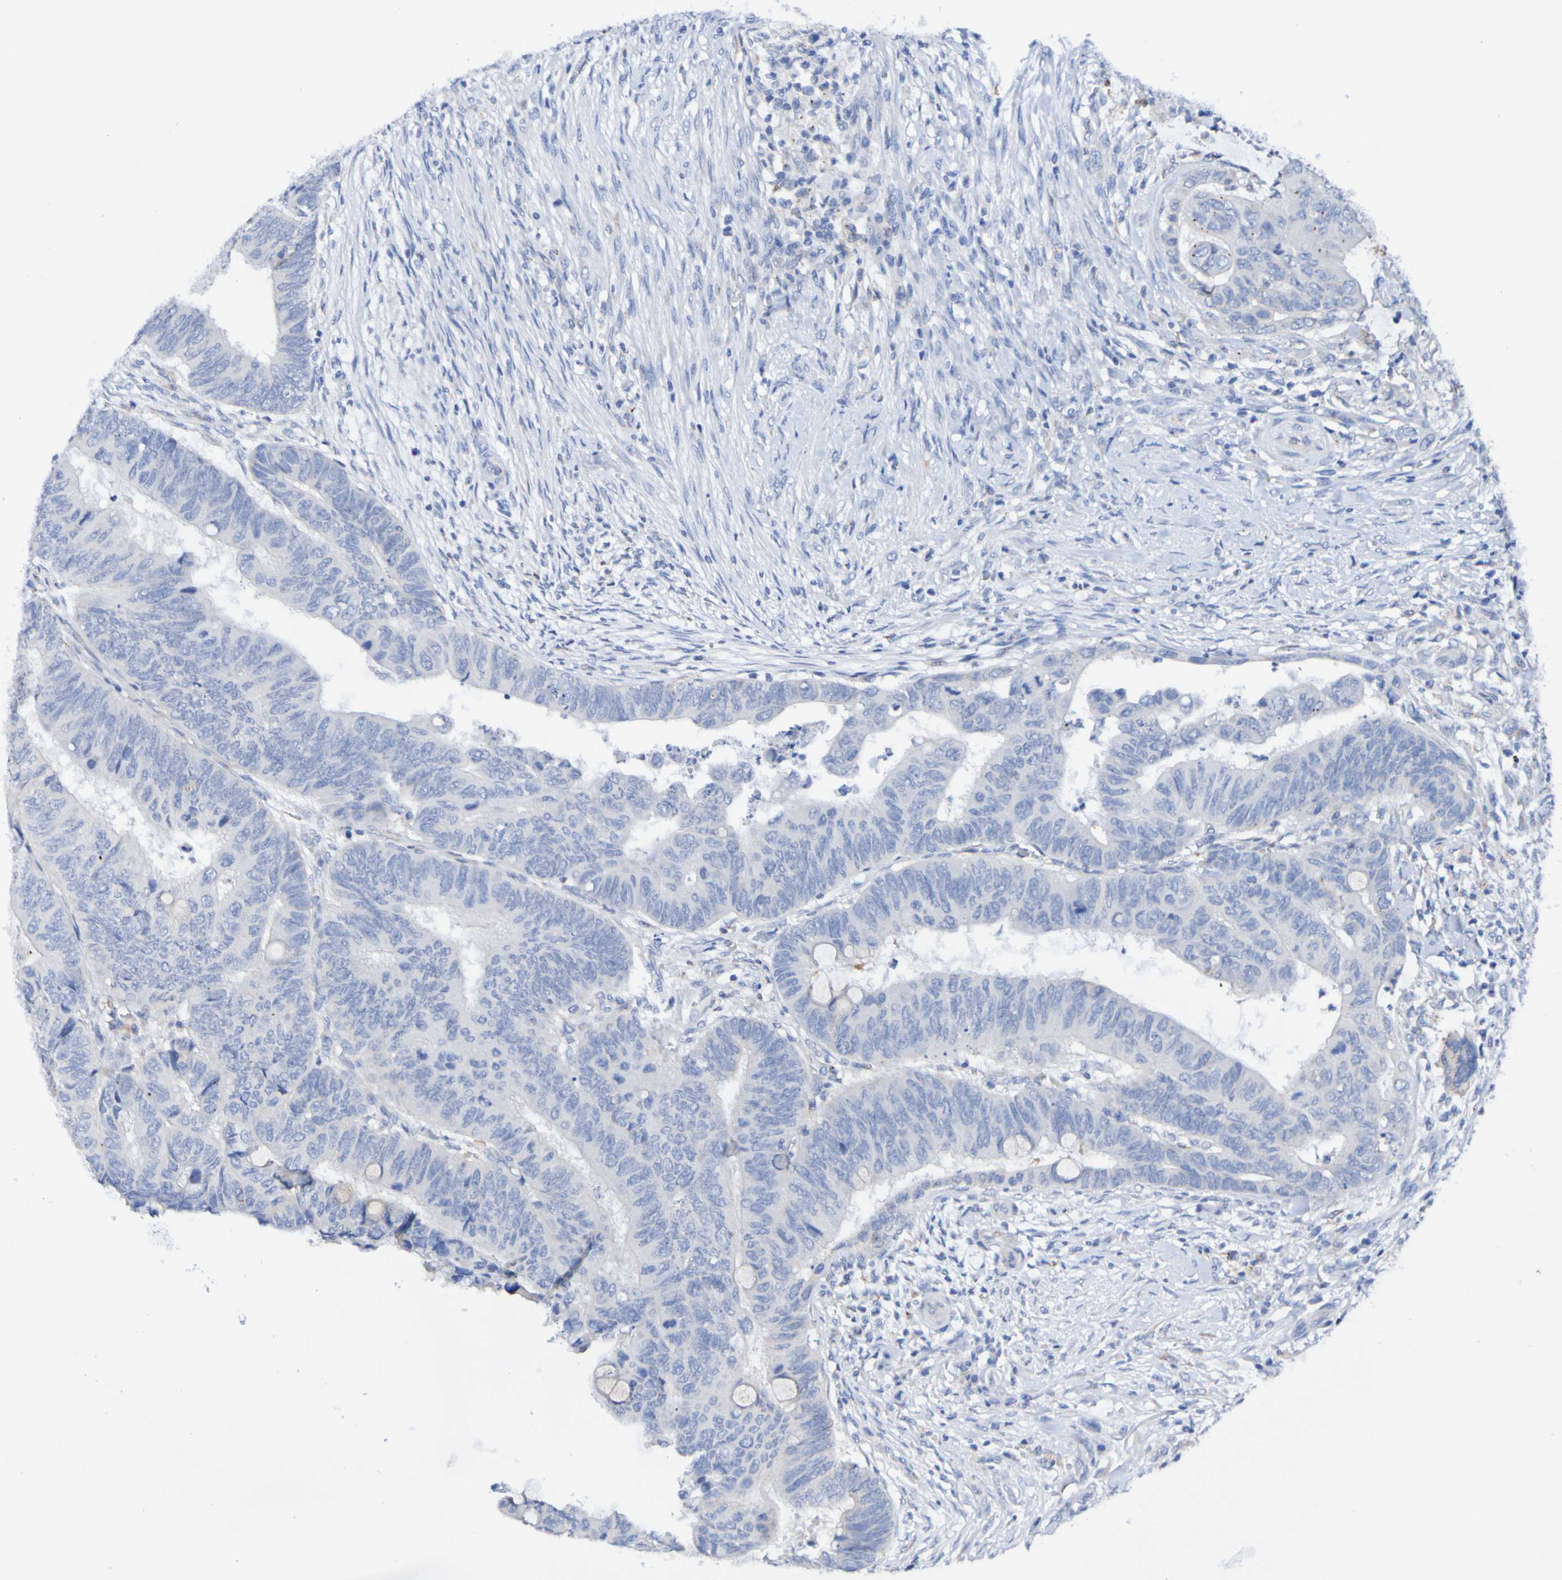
{"staining": {"intensity": "negative", "quantity": "none", "location": "none"}, "tissue": "colorectal cancer", "cell_type": "Tumor cells", "image_type": "cancer", "snomed": [{"axis": "morphology", "description": "Normal tissue, NOS"}, {"axis": "morphology", "description": "Adenocarcinoma, NOS"}, {"axis": "topography", "description": "Rectum"}, {"axis": "topography", "description": "Peripheral nerve tissue"}], "caption": "The immunohistochemistry micrograph has no significant expression in tumor cells of adenocarcinoma (colorectal) tissue. The staining was performed using DAB (3,3'-diaminobenzidine) to visualize the protein expression in brown, while the nuclei were stained in blue with hematoxylin (Magnification: 20x).", "gene": "SEZ6", "patient": {"sex": "male", "age": 92}}